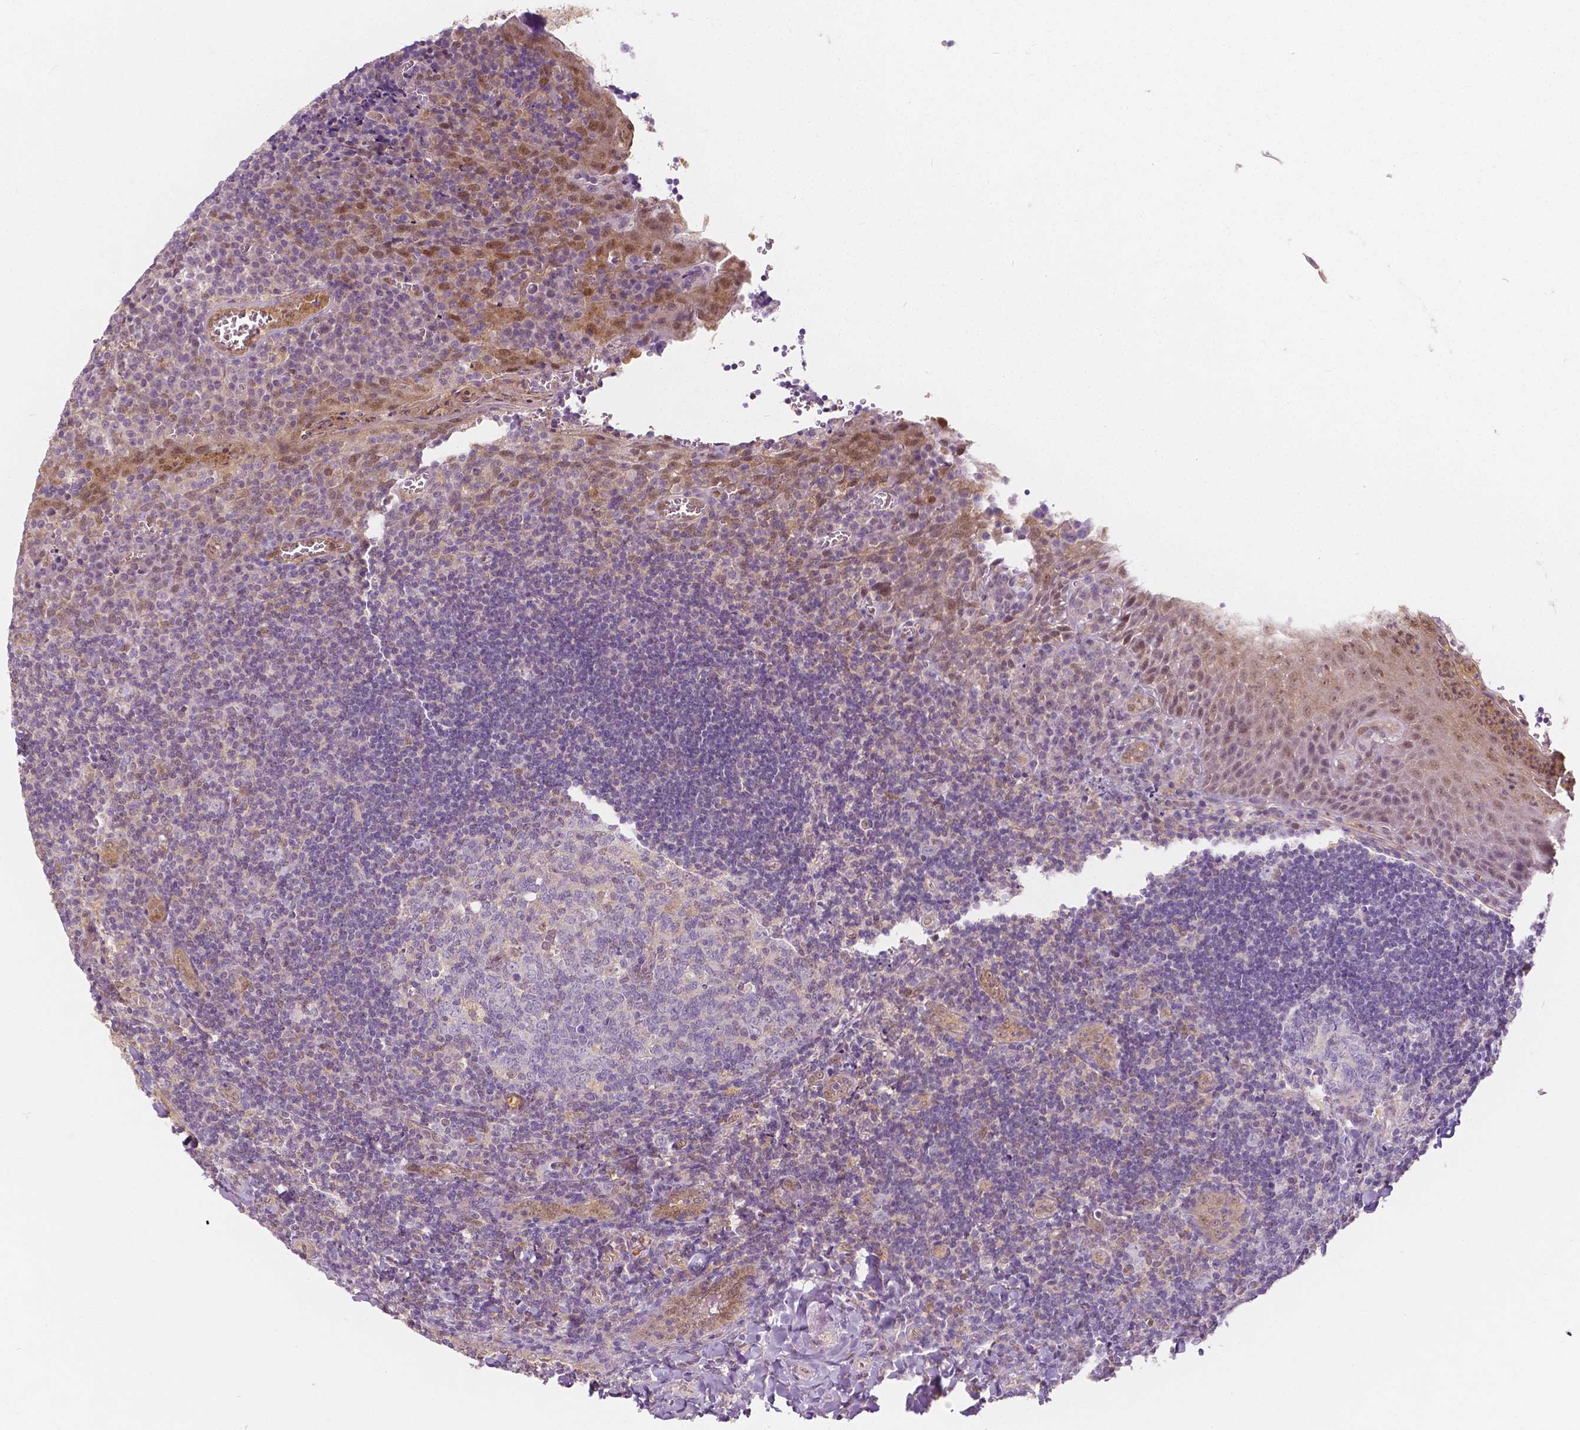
{"staining": {"intensity": "negative", "quantity": "none", "location": "none"}, "tissue": "tonsil", "cell_type": "Germinal center cells", "image_type": "normal", "snomed": [{"axis": "morphology", "description": "Normal tissue, NOS"}, {"axis": "morphology", "description": "Inflammation, NOS"}, {"axis": "topography", "description": "Tonsil"}], "caption": "DAB (3,3'-diaminobenzidine) immunohistochemical staining of unremarkable human tonsil shows no significant staining in germinal center cells.", "gene": "NAPRT", "patient": {"sex": "female", "age": 31}}